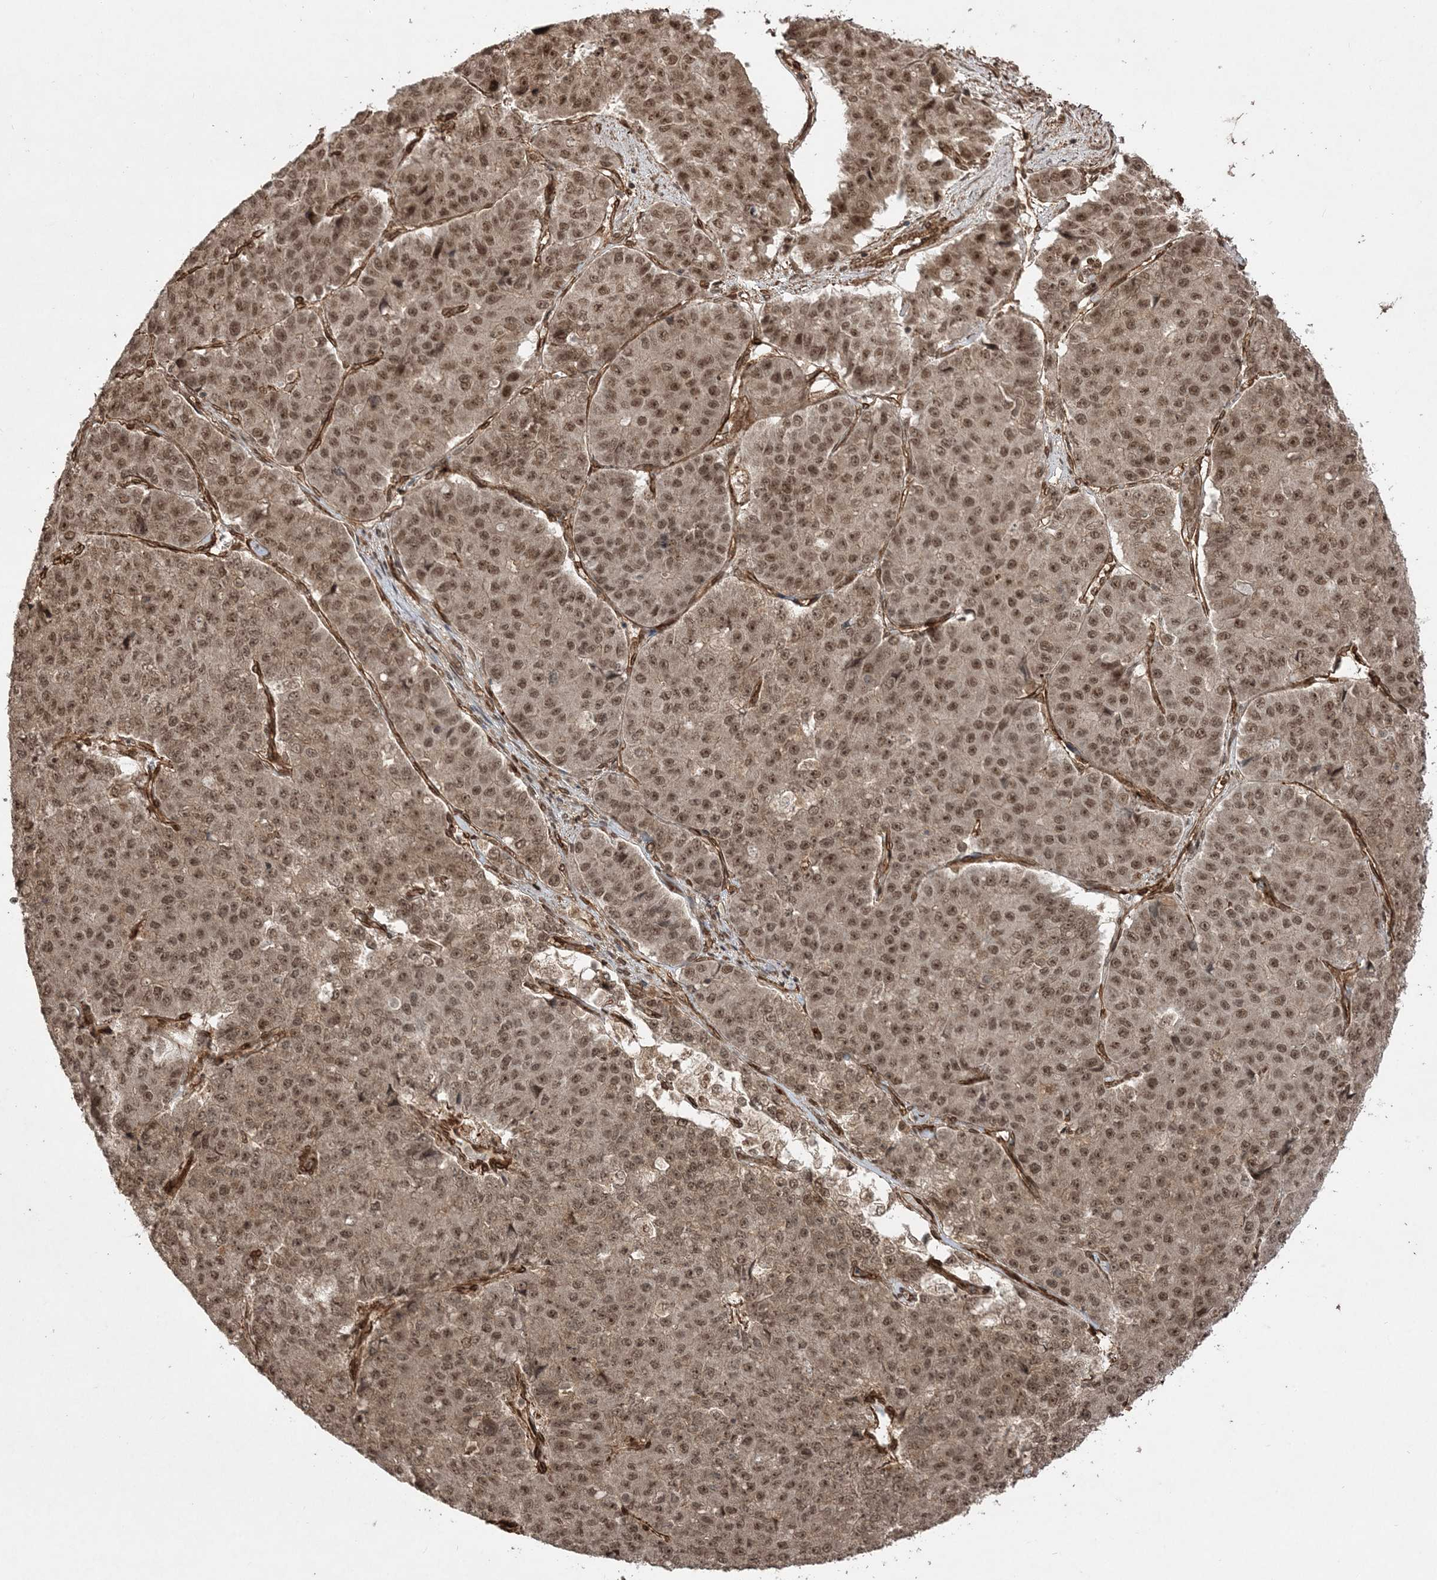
{"staining": {"intensity": "moderate", "quantity": ">75%", "location": "nuclear"}, "tissue": "pancreatic cancer", "cell_type": "Tumor cells", "image_type": "cancer", "snomed": [{"axis": "morphology", "description": "Adenocarcinoma, NOS"}, {"axis": "topography", "description": "Pancreas"}], "caption": "Immunohistochemical staining of pancreatic cancer reveals moderate nuclear protein positivity in approximately >75% of tumor cells.", "gene": "ETAA1", "patient": {"sex": "male", "age": 50}}